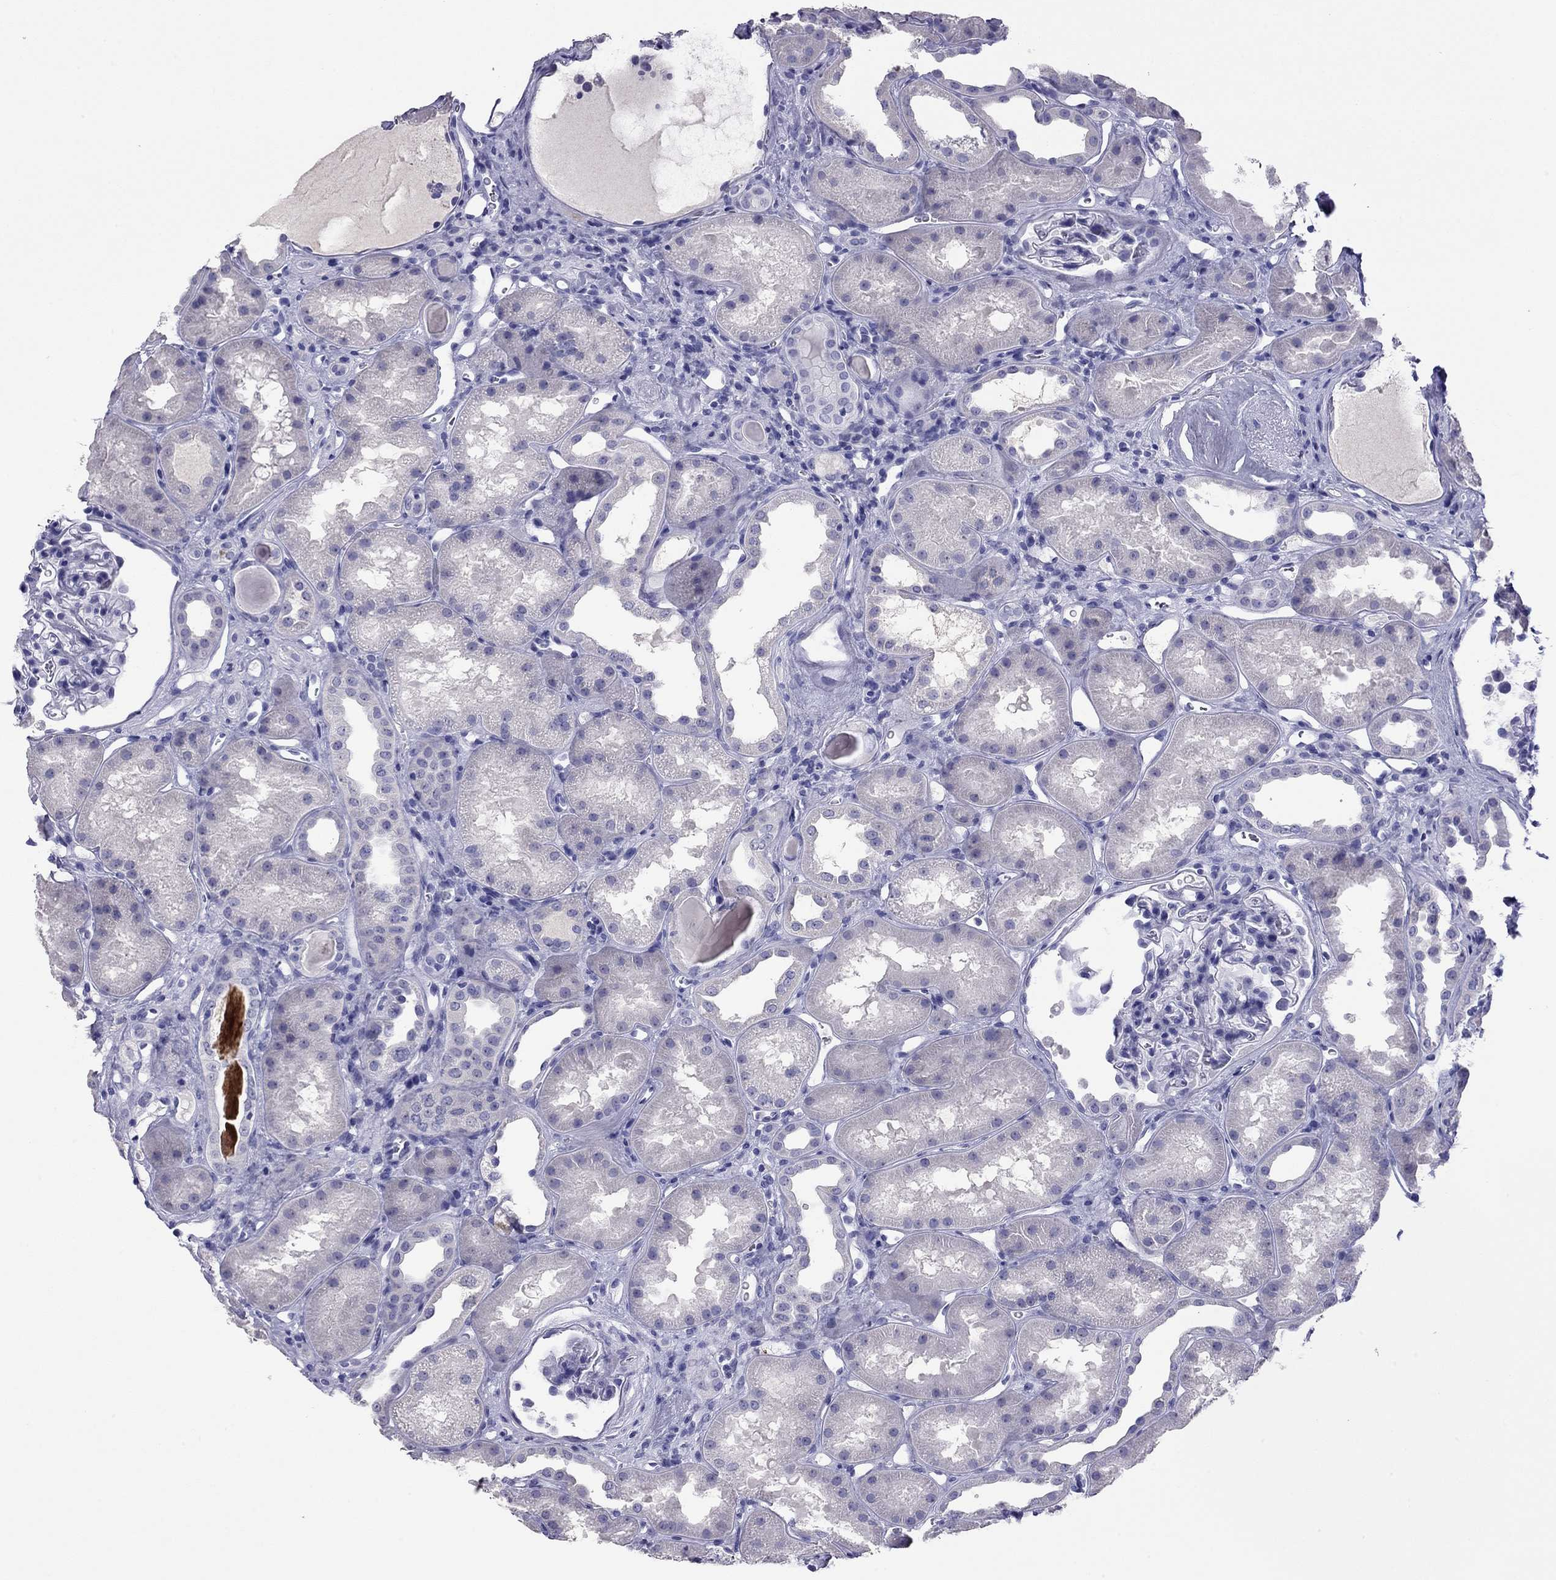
{"staining": {"intensity": "negative", "quantity": "none", "location": "none"}, "tissue": "kidney", "cell_type": "Cells in glomeruli", "image_type": "normal", "snomed": [{"axis": "morphology", "description": "Normal tissue, NOS"}, {"axis": "topography", "description": "Kidney"}], "caption": "Protein analysis of benign kidney demonstrates no significant expression in cells in glomeruli. (DAB (3,3'-diaminobenzidine) IHC visualized using brightfield microscopy, high magnification).", "gene": "ODF4", "patient": {"sex": "male", "age": 61}}